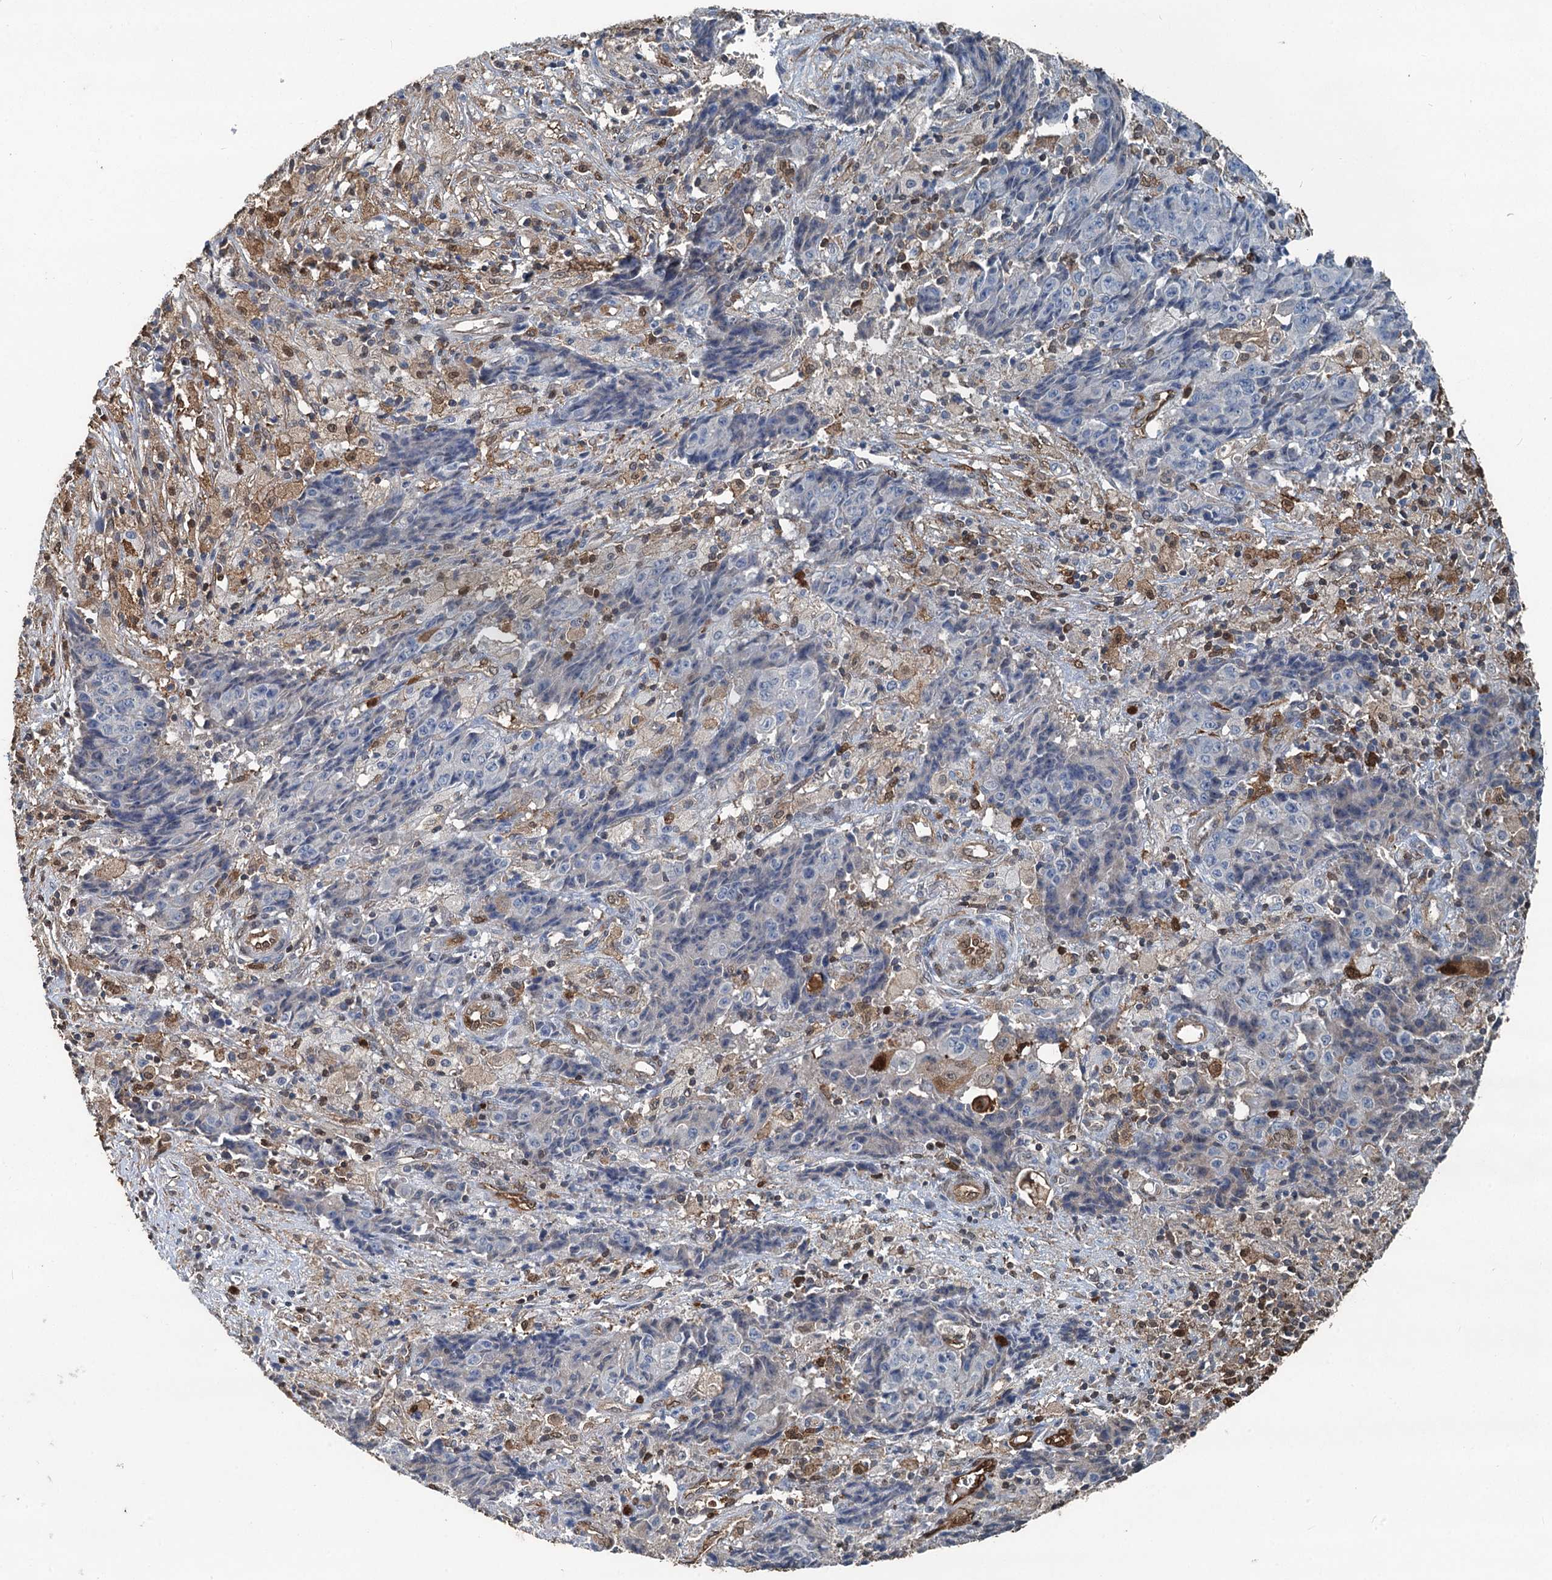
{"staining": {"intensity": "weak", "quantity": "<25%", "location": "cytoplasmic/membranous"}, "tissue": "ovarian cancer", "cell_type": "Tumor cells", "image_type": "cancer", "snomed": [{"axis": "morphology", "description": "Carcinoma, endometroid"}, {"axis": "topography", "description": "Ovary"}], "caption": "DAB (3,3'-diaminobenzidine) immunohistochemical staining of ovarian cancer demonstrates no significant staining in tumor cells. (DAB immunohistochemistry (IHC), high magnification).", "gene": "S100A6", "patient": {"sex": "female", "age": 42}}